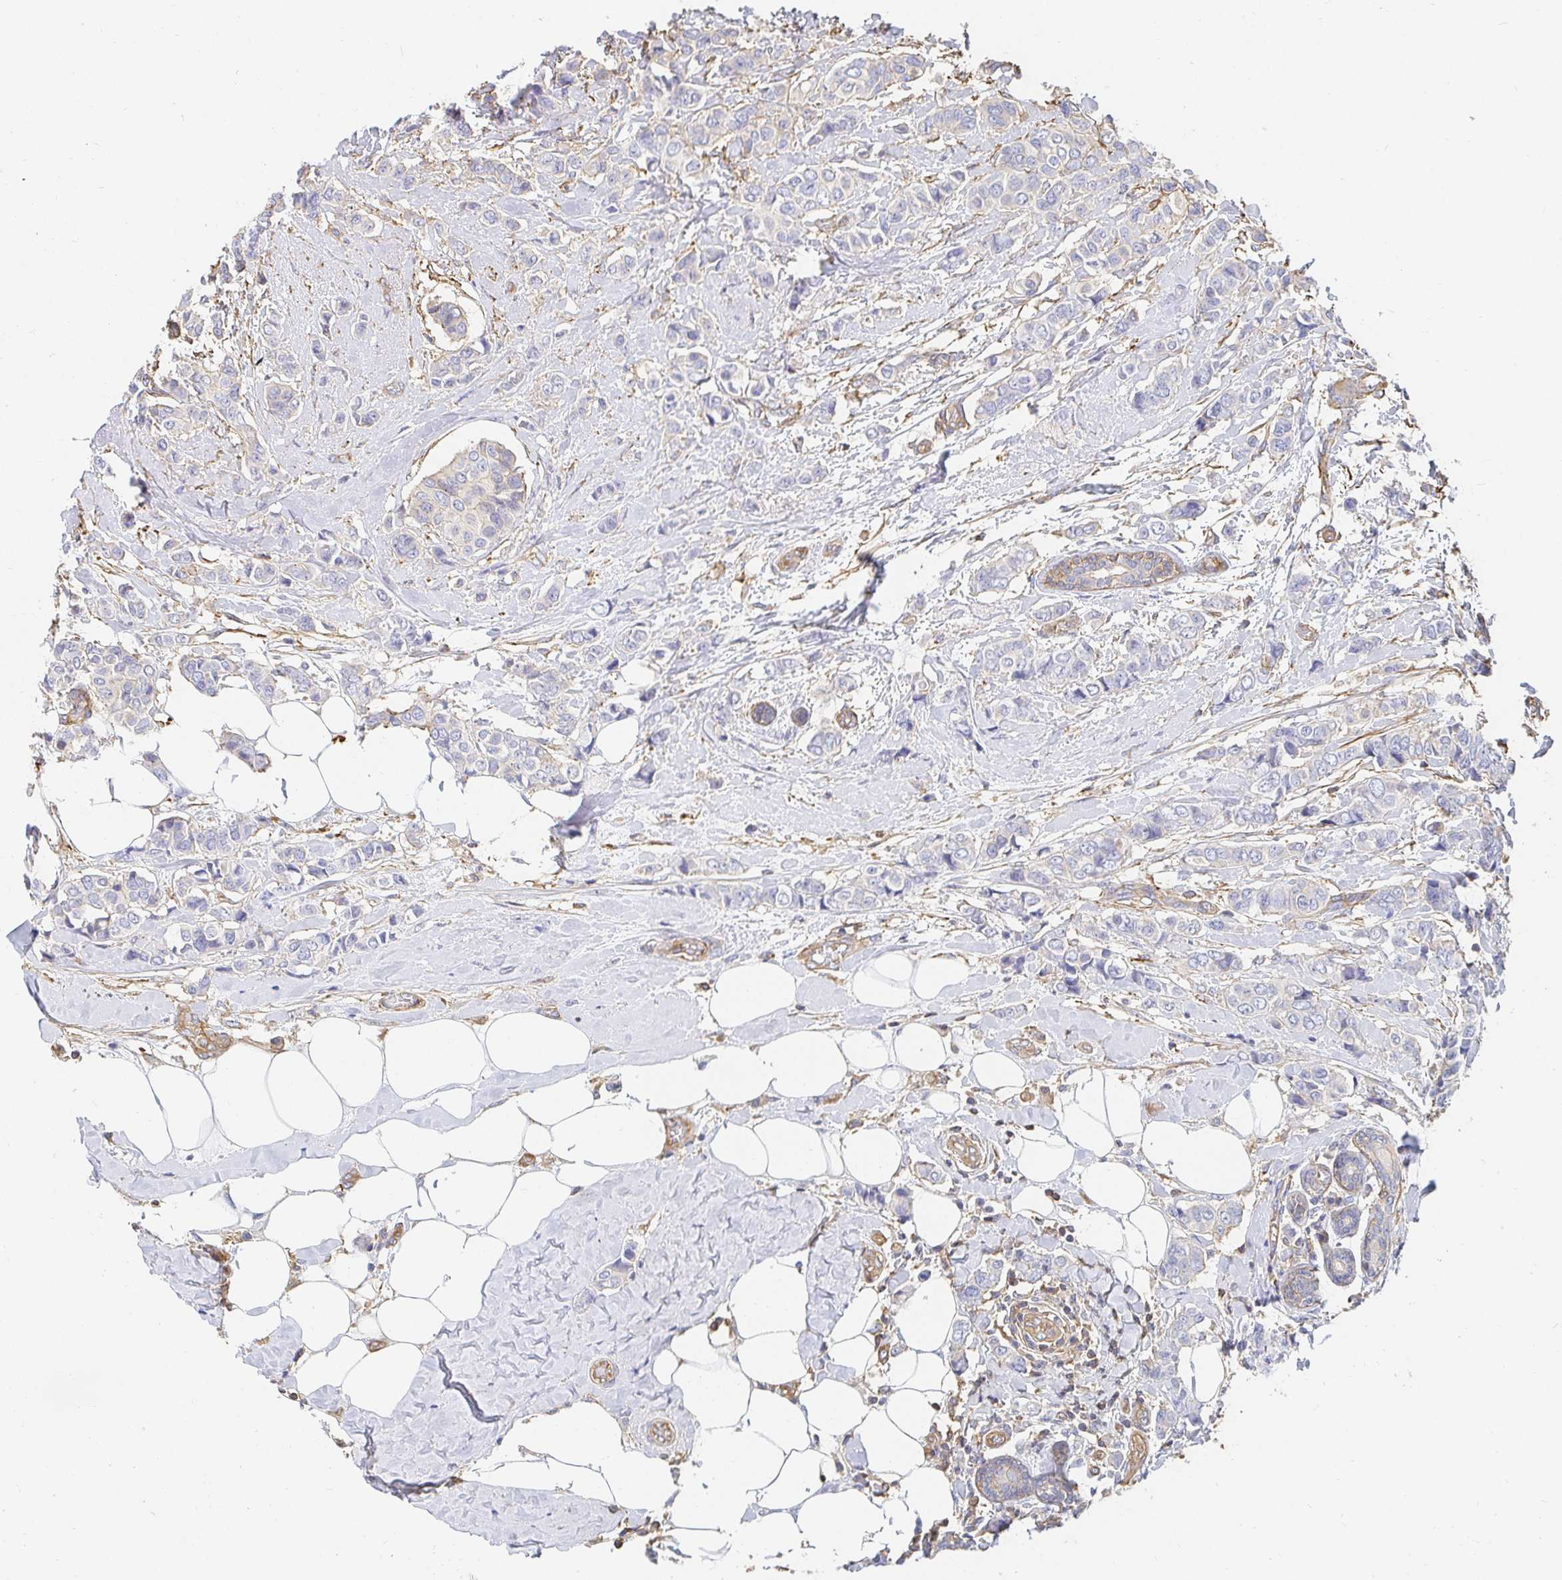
{"staining": {"intensity": "negative", "quantity": "none", "location": "none"}, "tissue": "breast cancer", "cell_type": "Tumor cells", "image_type": "cancer", "snomed": [{"axis": "morphology", "description": "Lobular carcinoma"}, {"axis": "topography", "description": "Breast"}], "caption": "This photomicrograph is of breast cancer (lobular carcinoma) stained with immunohistochemistry to label a protein in brown with the nuclei are counter-stained blue. There is no expression in tumor cells.", "gene": "TSPAN19", "patient": {"sex": "female", "age": 51}}